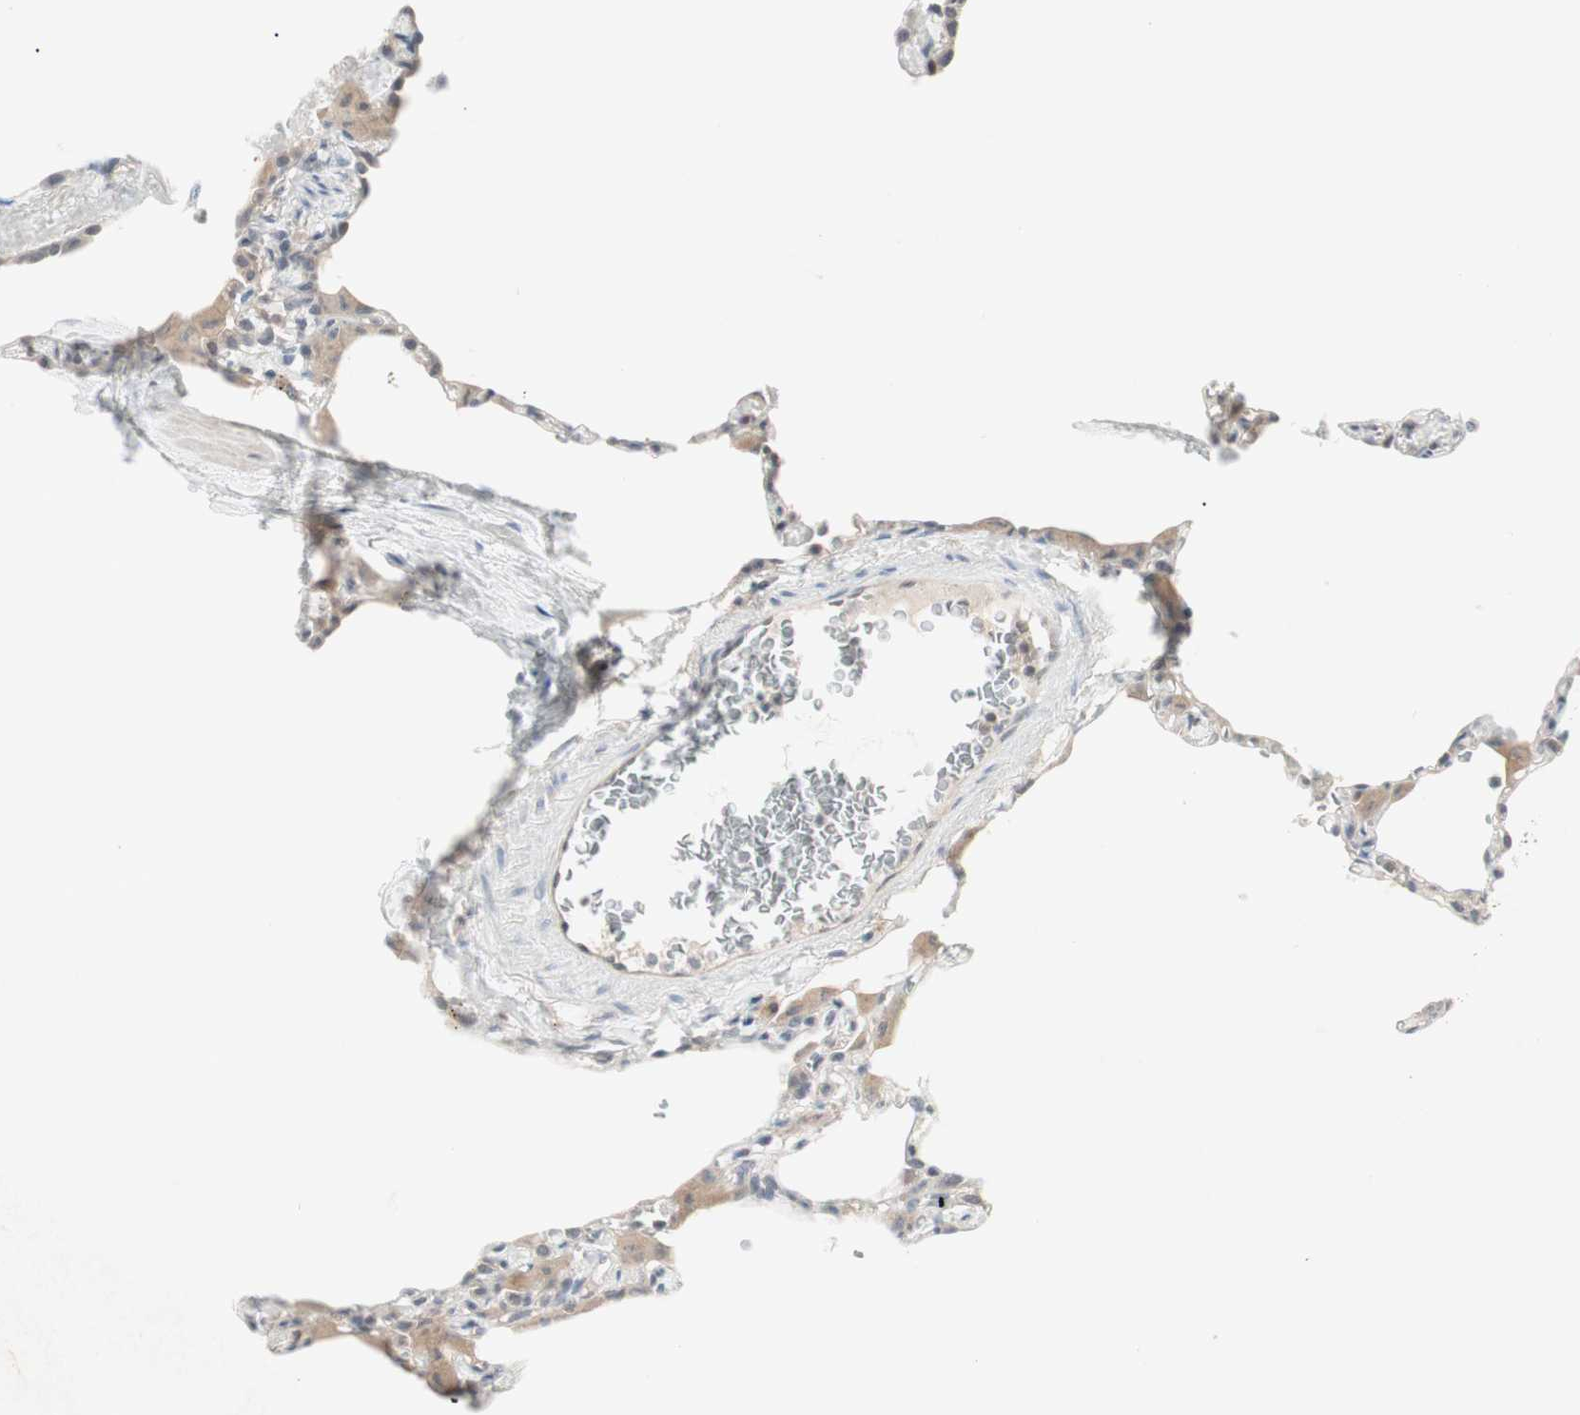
{"staining": {"intensity": "negative", "quantity": "none", "location": "none"}, "tissue": "lung", "cell_type": "Alveolar cells", "image_type": "normal", "snomed": [{"axis": "morphology", "description": "Normal tissue, NOS"}, {"axis": "topography", "description": "Lung"}], "caption": "This is a micrograph of immunohistochemistry staining of unremarkable lung, which shows no positivity in alveolar cells.", "gene": "PTPA", "patient": {"sex": "female", "age": 49}}